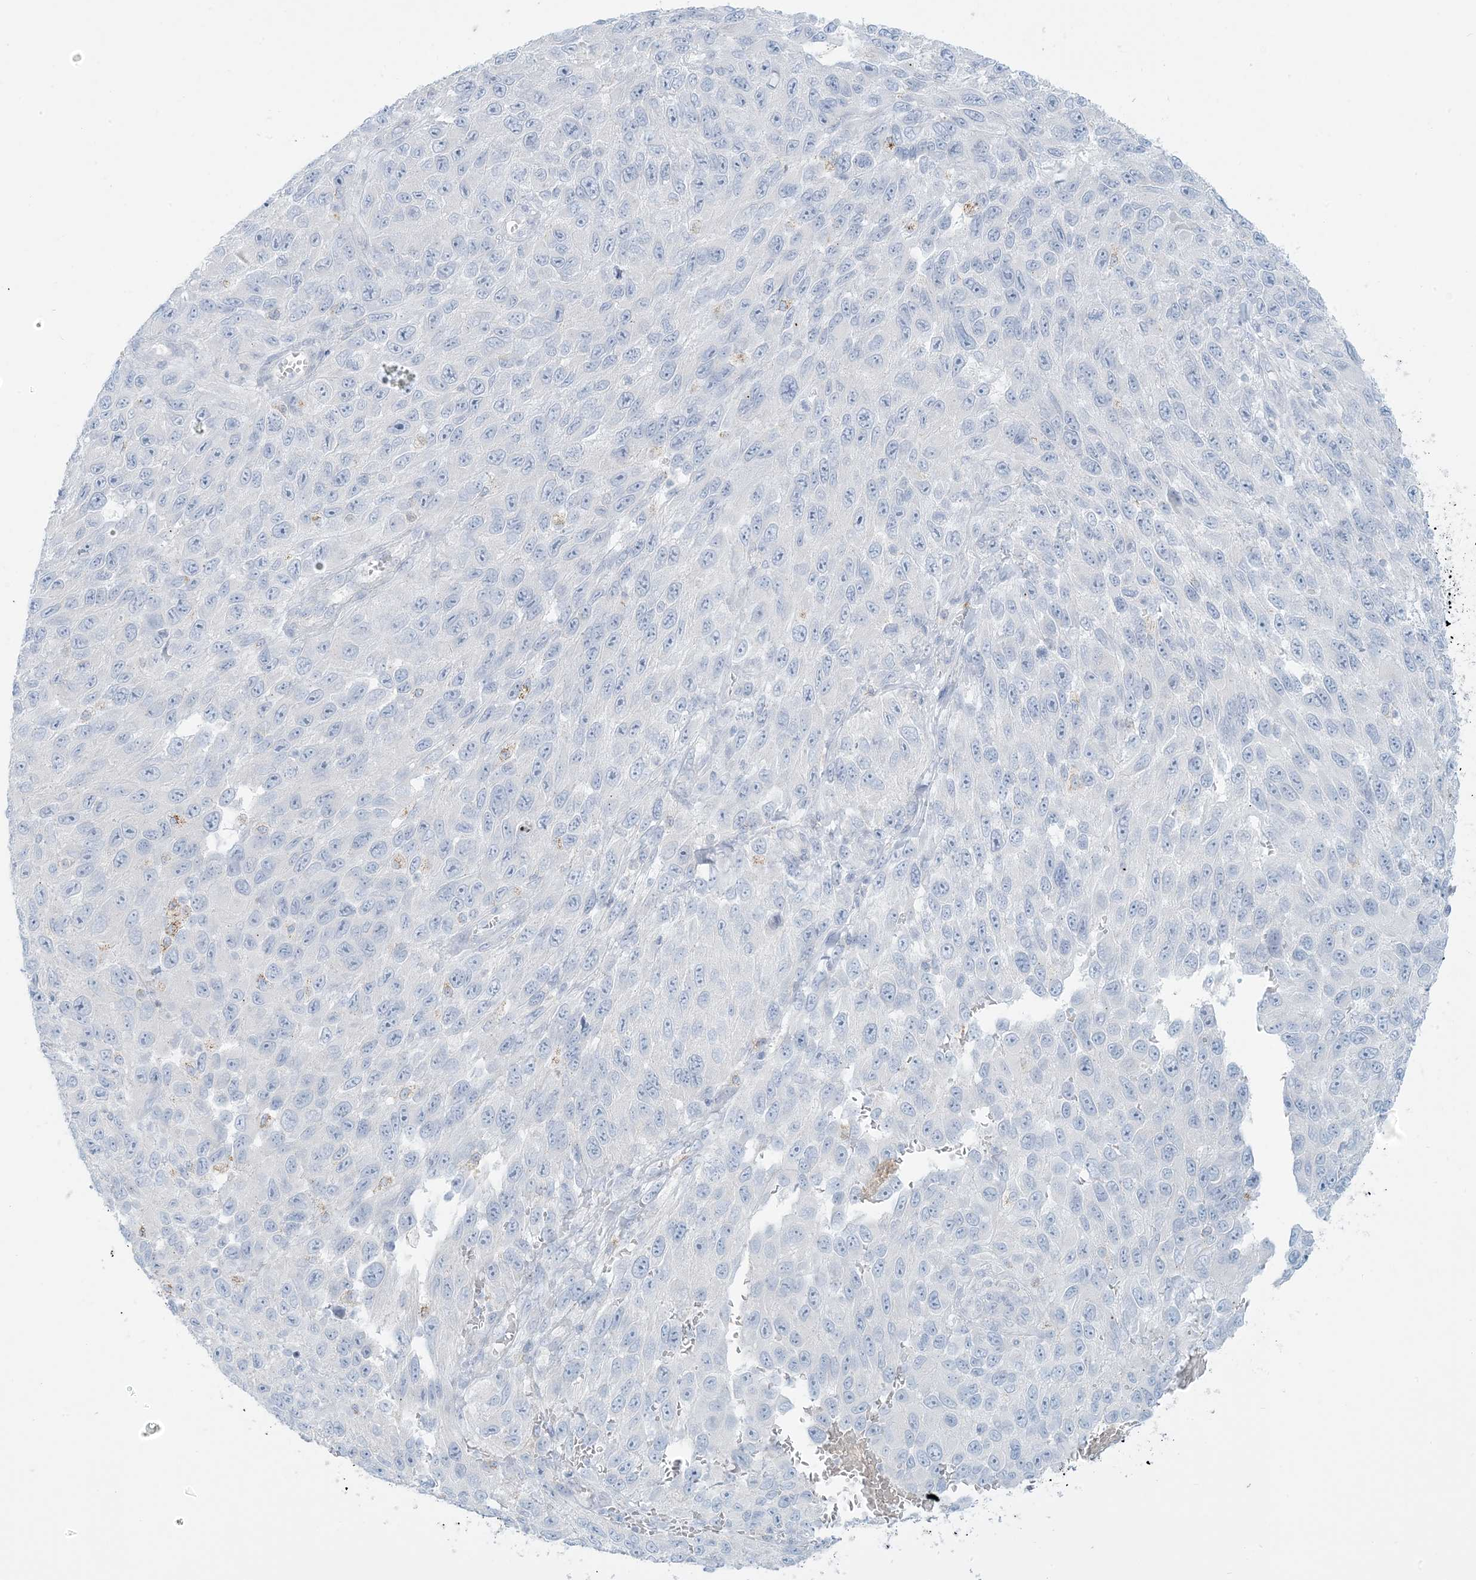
{"staining": {"intensity": "negative", "quantity": "none", "location": "none"}, "tissue": "melanoma", "cell_type": "Tumor cells", "image_type": "cancer", "snomed": [{"axis": "morphology", "description": "Malignant melanoma, NOS"}, {"axis": "topography", "description": "Skin"}], "caption": "Malignant melanoma was stained to show a protein in brown. There is no significant expression in tumor cells.", "gene": "ZDHHC4", "patient": {"sex": "female", "age": 96}}